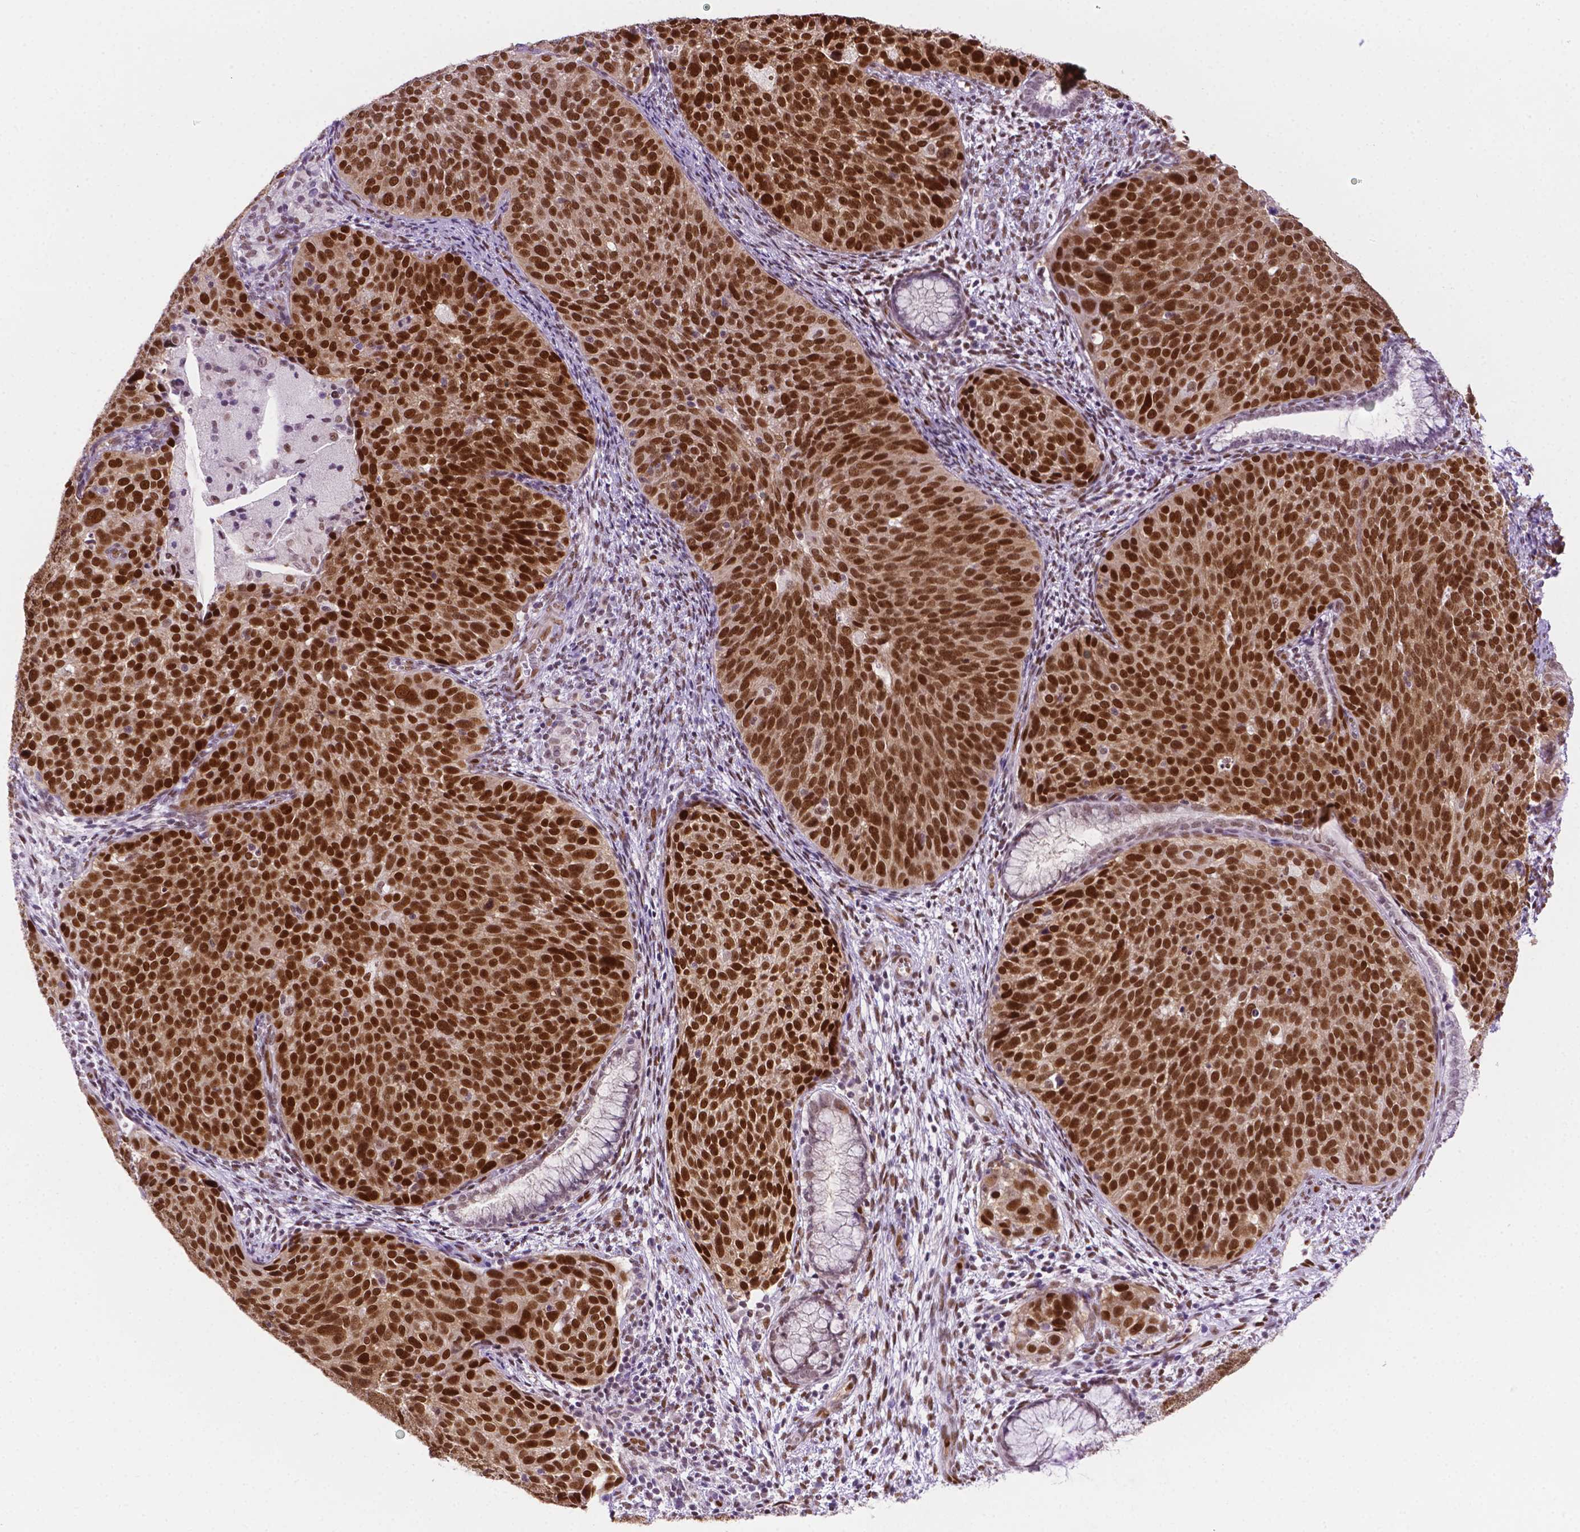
{"staining": {"intensity": "strong", "quantity": ">75%", "location": "nuclear"}, "tissue": "cervical cancer", "cell_type": "Tumor cells", "image_type": "cancer", "snomed": [{"axis": "morphology", "description": "Squamous cell carcinoma, NOS"}, {"axis": "topography", "description": "Cervix"}], "caption": "Immunohistochemistry staining of squamous cell carcinoma (cervical), which shows high levels of strong nuclear positivity in approximately >75% of tumor cells indicating strong nuclear protein staining. The staining was performed using DAB (3,3'-diaminobenzidine) (brown) for protein detection and nuclei were counterstained in hematoxylin (blue).", "gene": "ERF", "patient": {"sex": "female", "age": 39}}